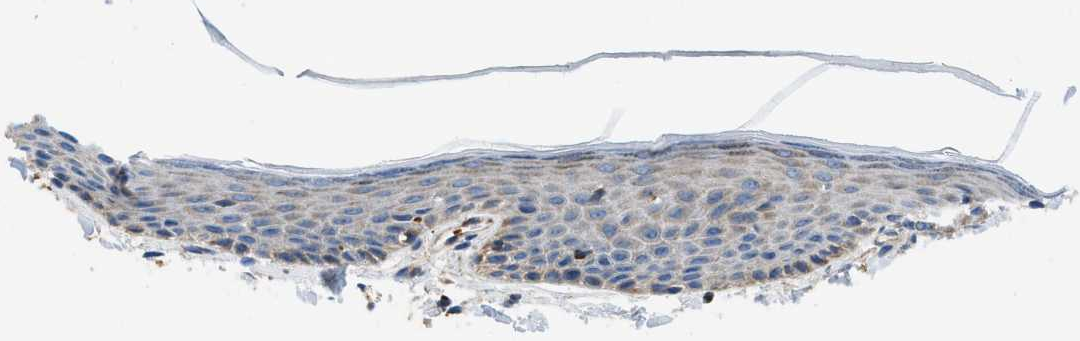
{"staining": {"intensity": "weak", "quantity": "<25%", "location": "cytoplasmic/membranous"}, "tissue": "skin", "cell_type": "Epidermal cells", "image_type": "normal", "snomed": [{"axis": "morphology", "description": "Normal tissue, NOS"}, {"axis": "topography", "description": "Vulva"}], "caption": "Immunohistochemical staining of unremarkable skin shows no significant positivity in epidermal cells.", "gene": "ZNF831", "patient": {"sex": "female", "age": 54}}